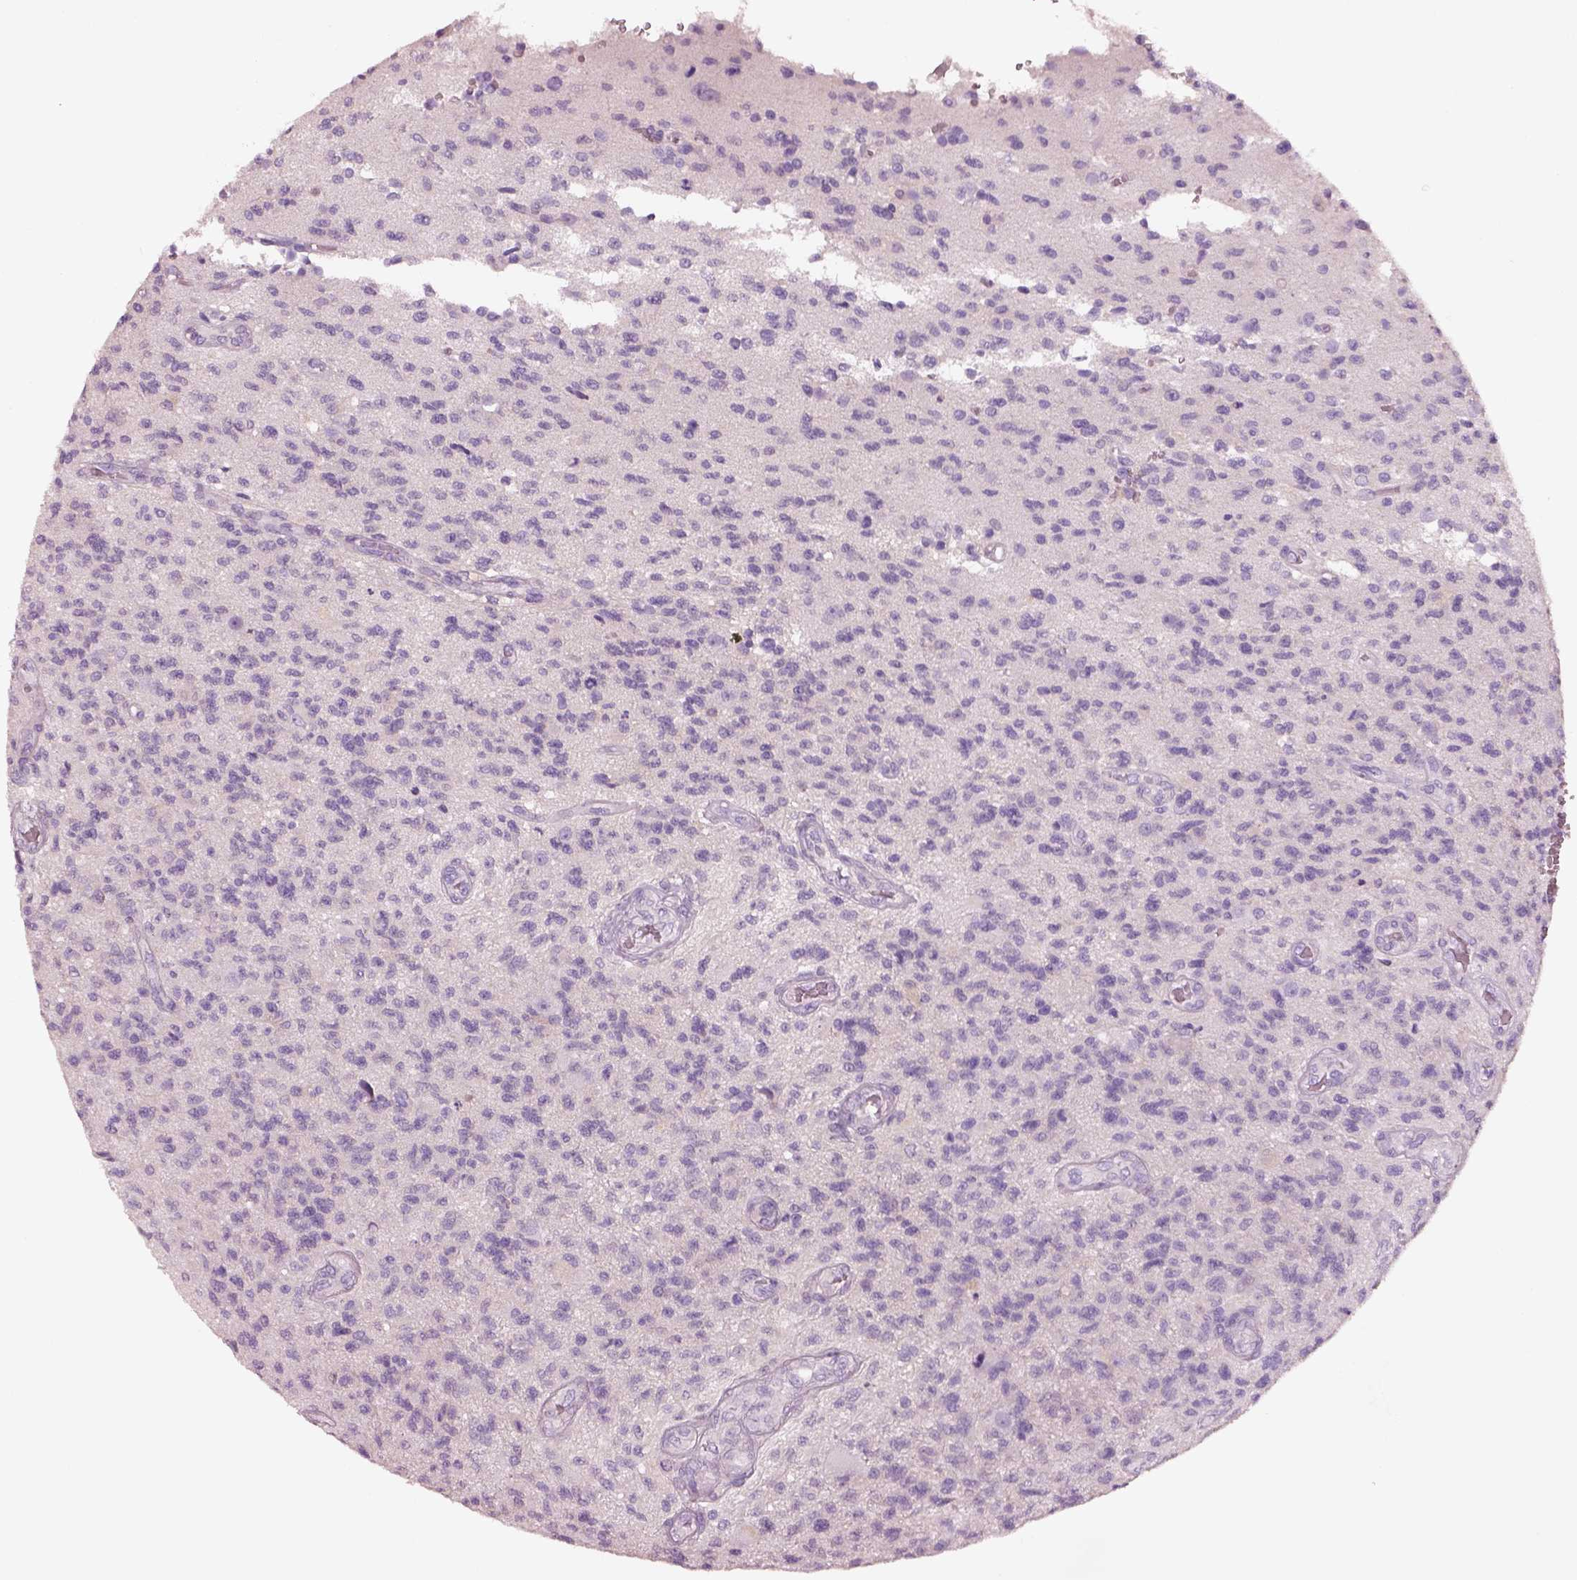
{"staining": {"intensity": "negative", "quantity": "none", "location": "none"}, "tissue": "glioma", "cell_type": "Tumor cells", "image_type": "cancer", "snomed": [{"axis": "morphology", "description": "Glioma, malignant, High grade"}, {"axis": "topography", "description": "Brain"}], "caption": "This micrograph is of malignant glioma (high-grade) stained with immunohistochemistry (IHC) to label a protein in brown with the nuclei are counter-stained blue. There is no expression in tumor cells. The staining is performed using DAB brown chromogen with nuclei counter-stained in using hematoxylin.", "gene": "ELSPBP1", "patient": {"sex": "male", "age": 56}}